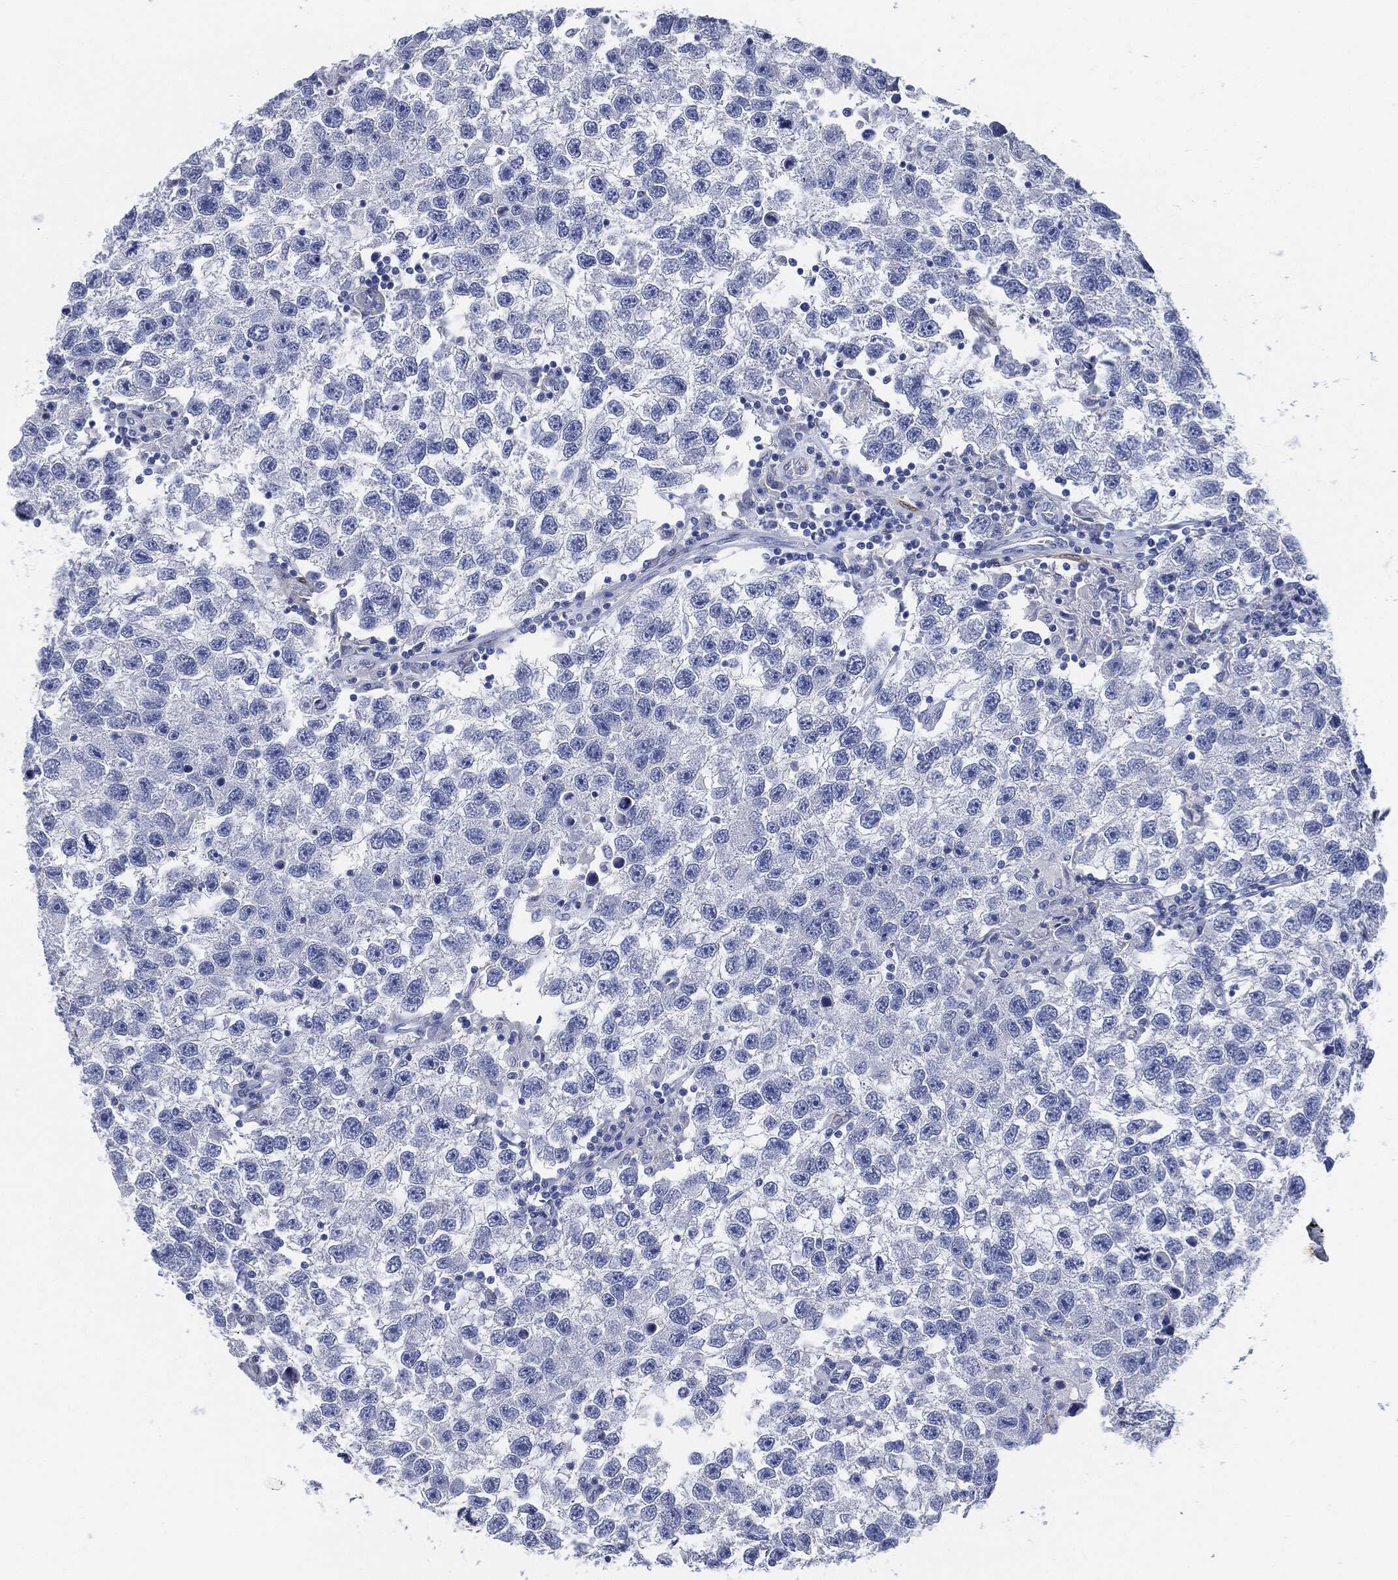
{"staining": {"intensity": "negative", "quantity": "none", "location": "none"}, "tissue": "testis cancer", "cell_type": "Tumor cells", "image_type": "cancer", "snomed": [{"axis": "morphology", "description": "Seminoma, NOS"}, {"axis": "topography", "description": "Testis"}], "caption": "Micrograph shows no protein expression in tumor cells of seminoma (testis) tissue. The staining is performed using DAB brown chromogen with nuclei counter-stained in using hematoxylin.", "gene": "TAGLN", "patient": {"sex": "male", "age": 26}}